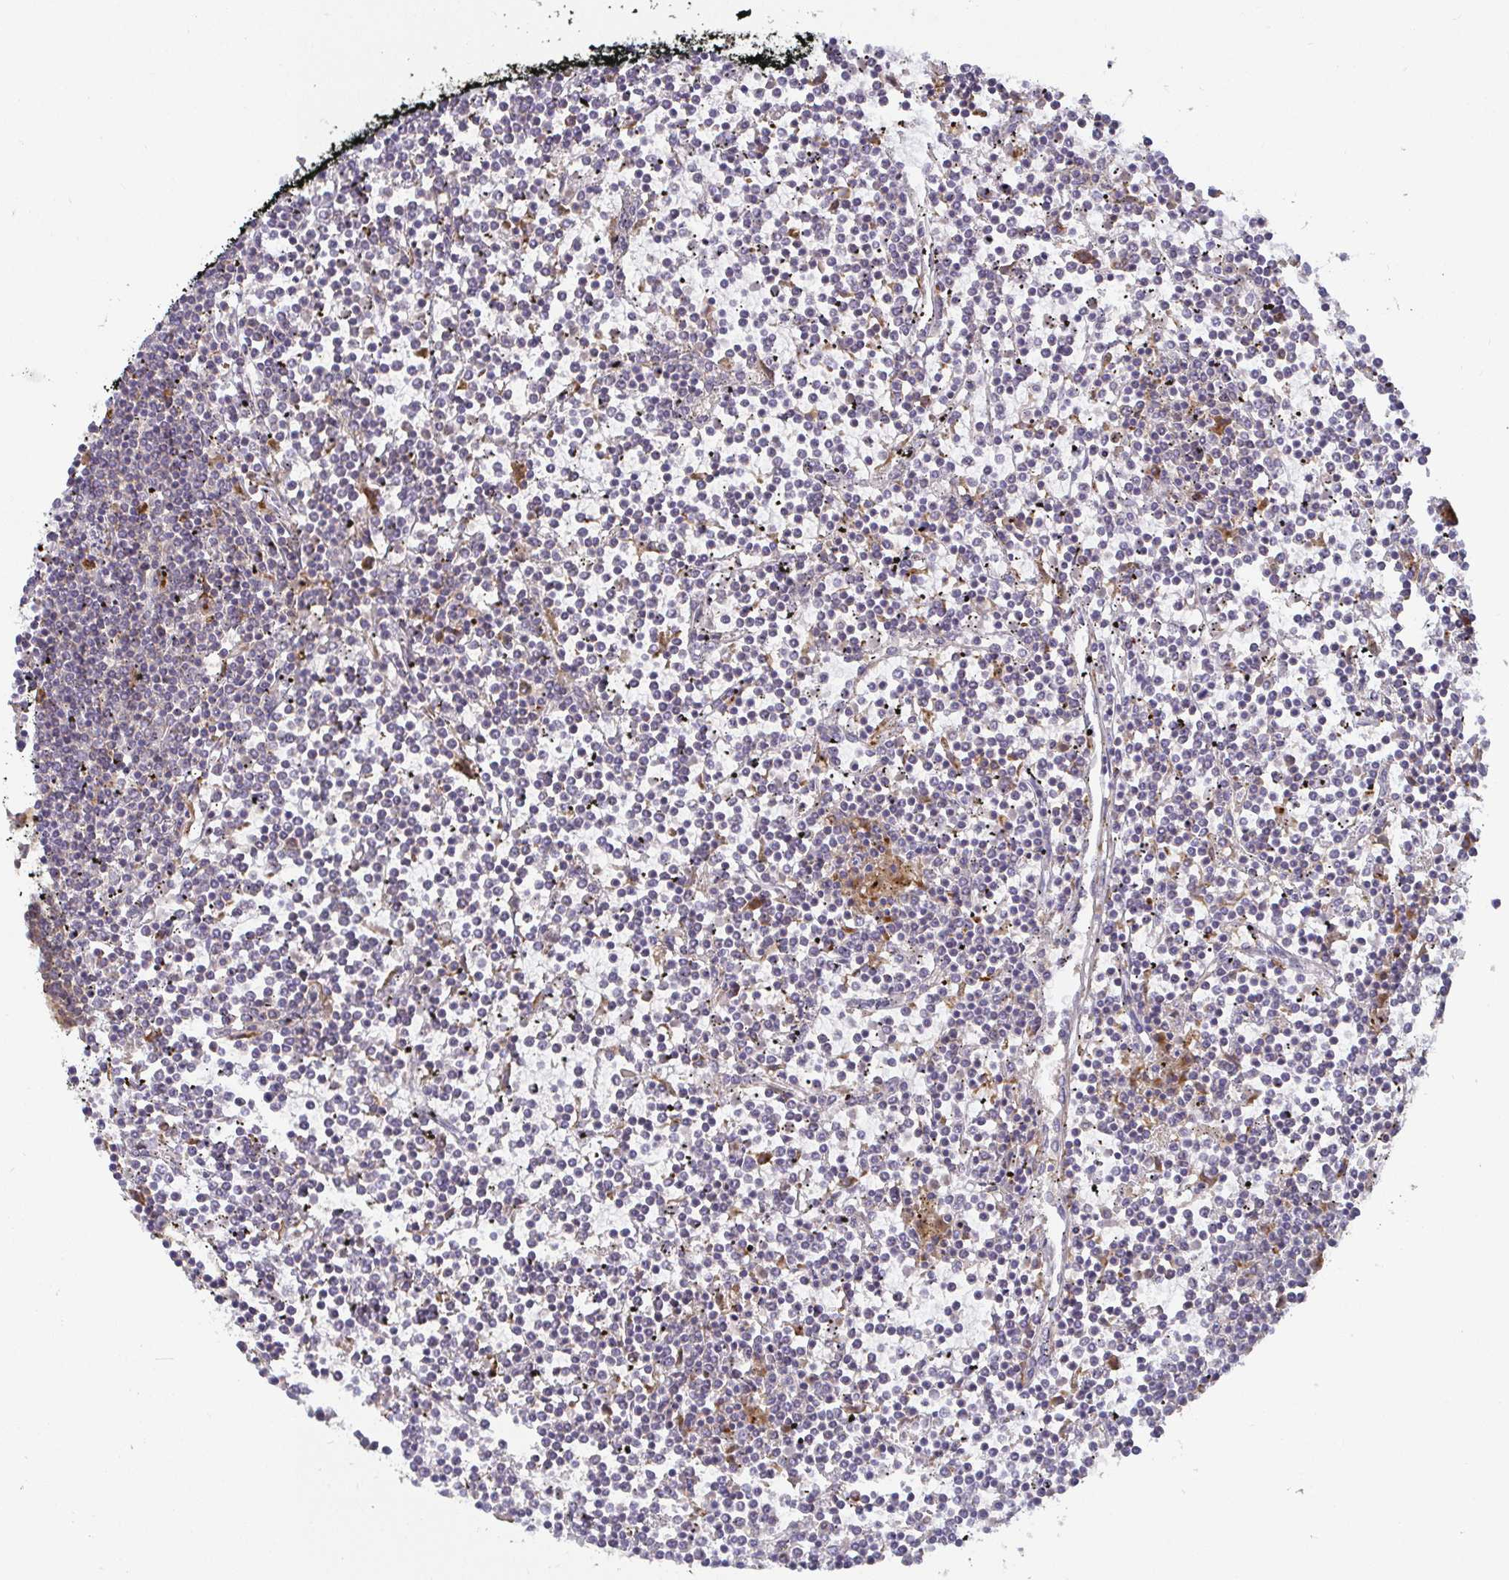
{"staining": {"intensity": "negative", "quantity": "none", "location": "none"}, "tissue": "lymphoma", "cell_type": "Tumor cells", "image_type": "cancer", "snomed": [{"axis": "morphology", "description": "Malignant lymphoma, non-Hodgkin's type, Low grade"}, {"axis": "topography", "description": "Spleen"}], "caption": "High magnification brightfield microscopy of malignant lymphoma, non-Hodgkin's type (low-grade) stained with DAB (brown) and counterstained with hematoxylin (blue): tumor cells show no significant staining.", "gene": "CDH18", "patient": {"sex": "female", "age": 19}}